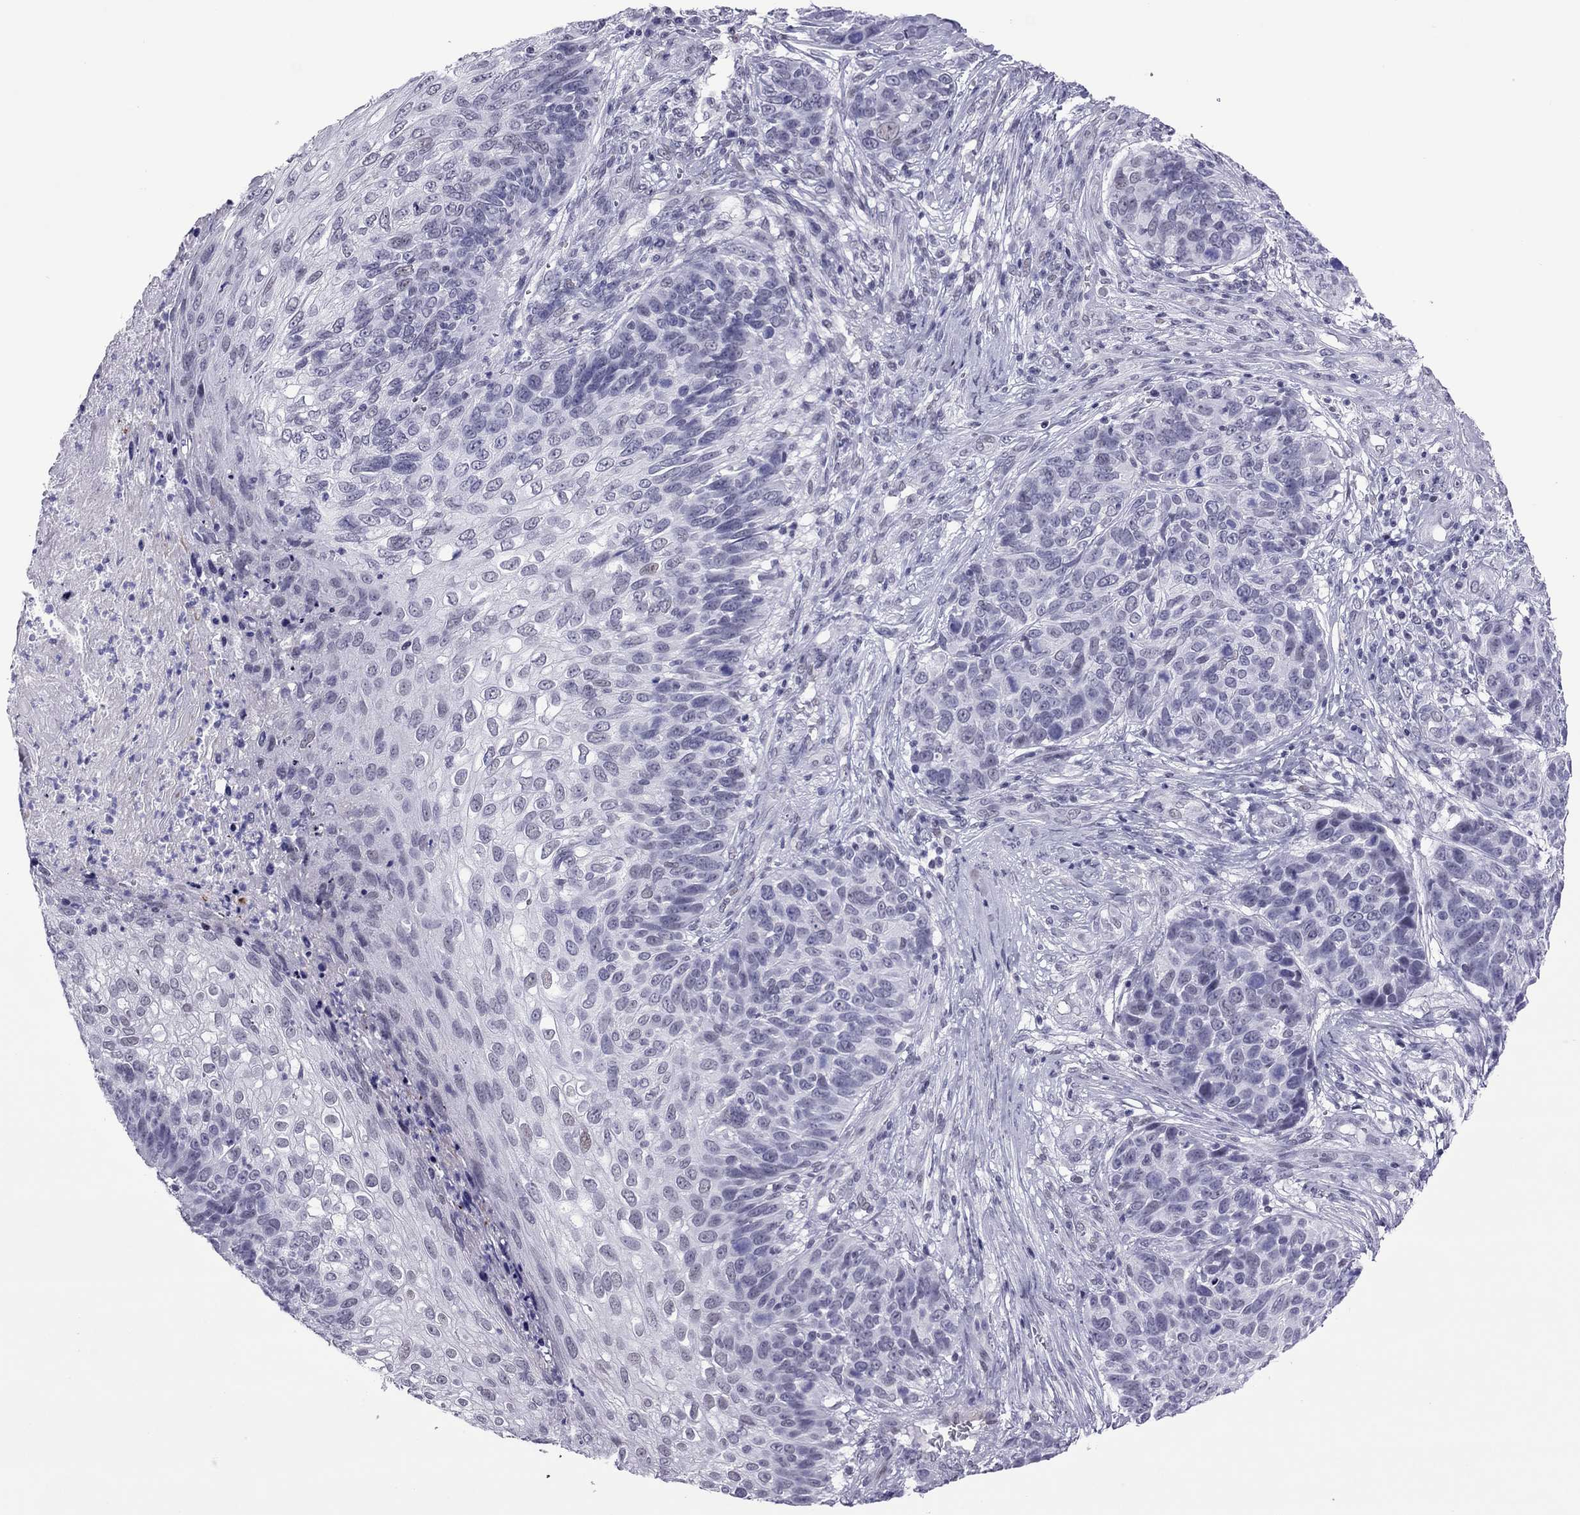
{"staining": {"intensity": "negative", "quantity": "none", "location": "none"}, "tissue": "skin cancer", "cell_type": "Tumor cells", "image_type": "cancer", "snomed": [{"axis": "morphology", "description": "Squamous cell carcinoma, NOS"}, {"axis": "topography", "description": "Skin"}], "caption": "High magnification brightfield microscopy of squamous cell carcinoma (skin) stained with DAB (3,3'-diaminobenzidine) (brown) and counterstained with hematoxylin (blue): tumor cells show no significant staining. (Brightfield microscopy of DAB (3,3'-diaminobenzidine) immunohistochemistry (IHC) at high magnification).", "gene": "ZNF646", "patient": {"sex": "male", "age": 92}}